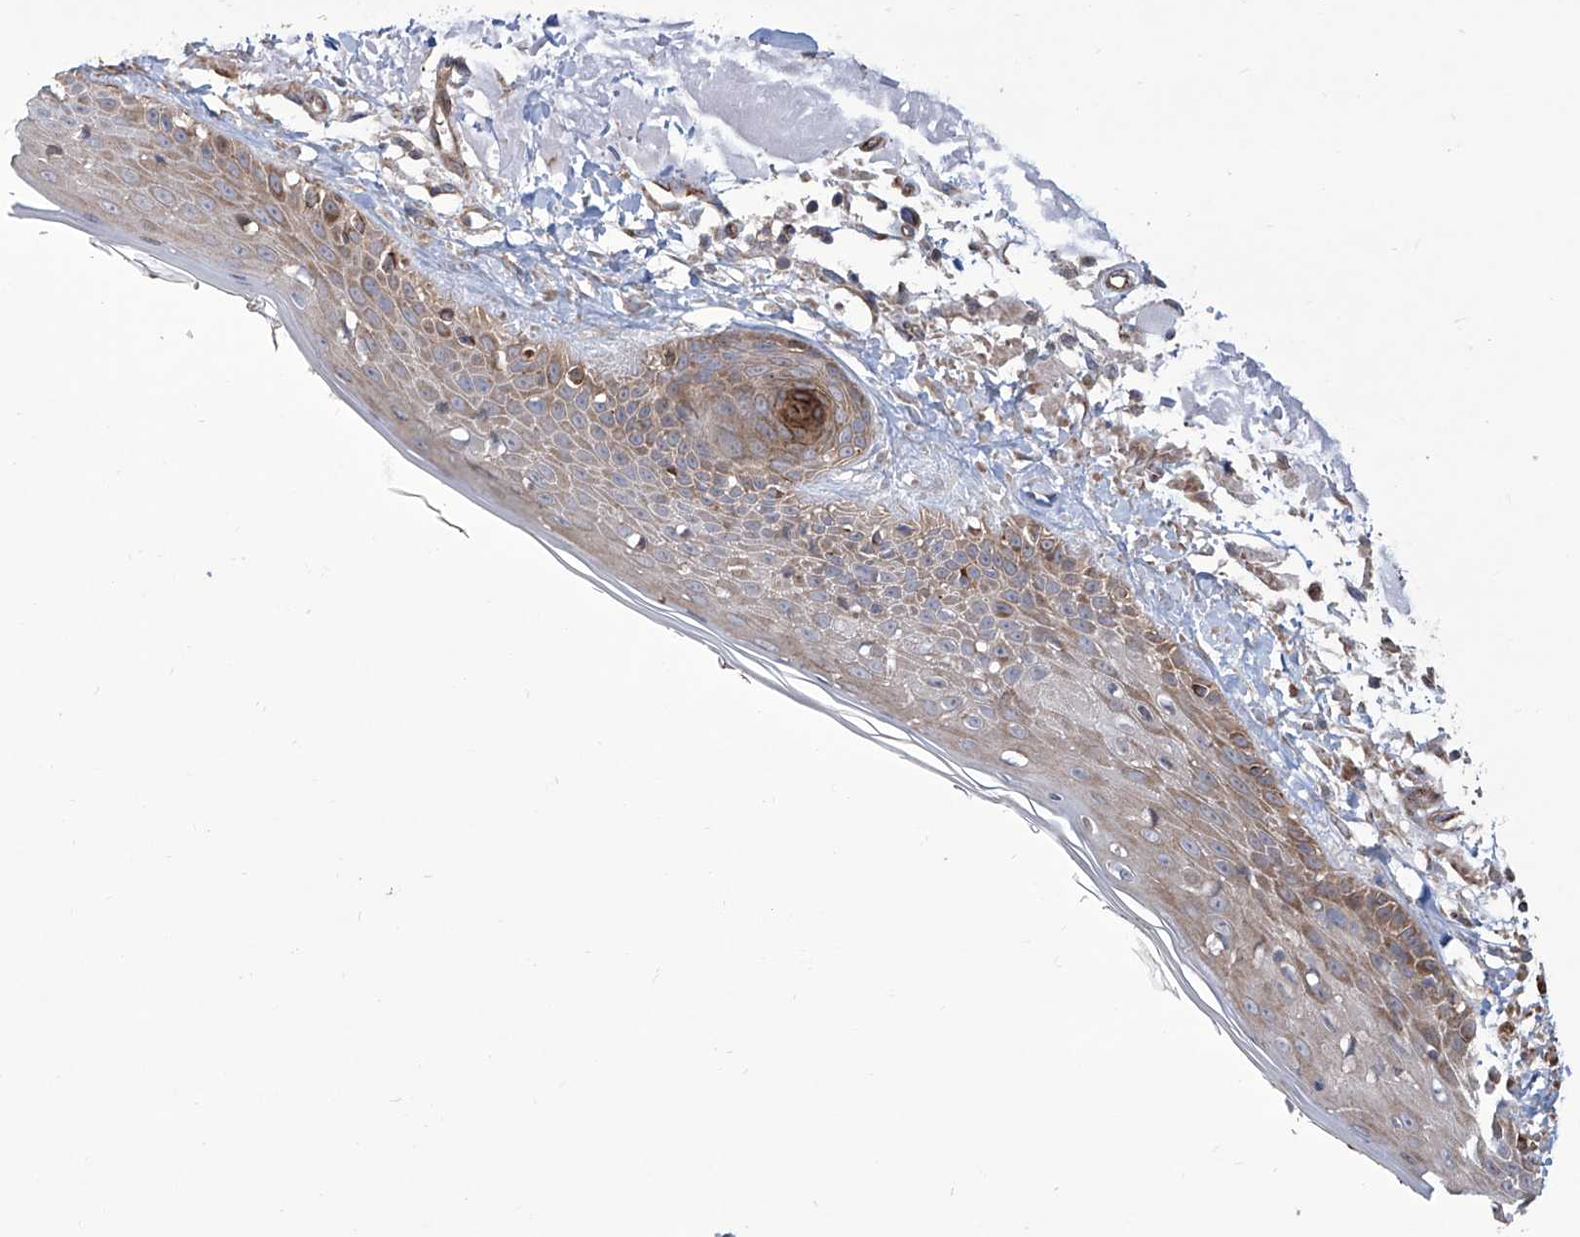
{"staining": {"intensity": "moderate", "quantity": ">75%", "location": "cytoplasmic/membranous"}, "tissue": "skin", "cell_type": "Fibroblasts", "image_type": "normal", "snomed": [{"axis": "morphology", "description": "Normal tissue, NOS"}, {"axis": "topography", "description": "Skin"}, {"axis": "topography", "description": "Skeletal muscle"}], "caption": "Human skin stained with a brown dye reveals moderate cytoplasmic/membranous positive positivity in about >75% of fibroblasts.", "gene": "APAF1", "patient": {"sex": "male", "age": 83}}